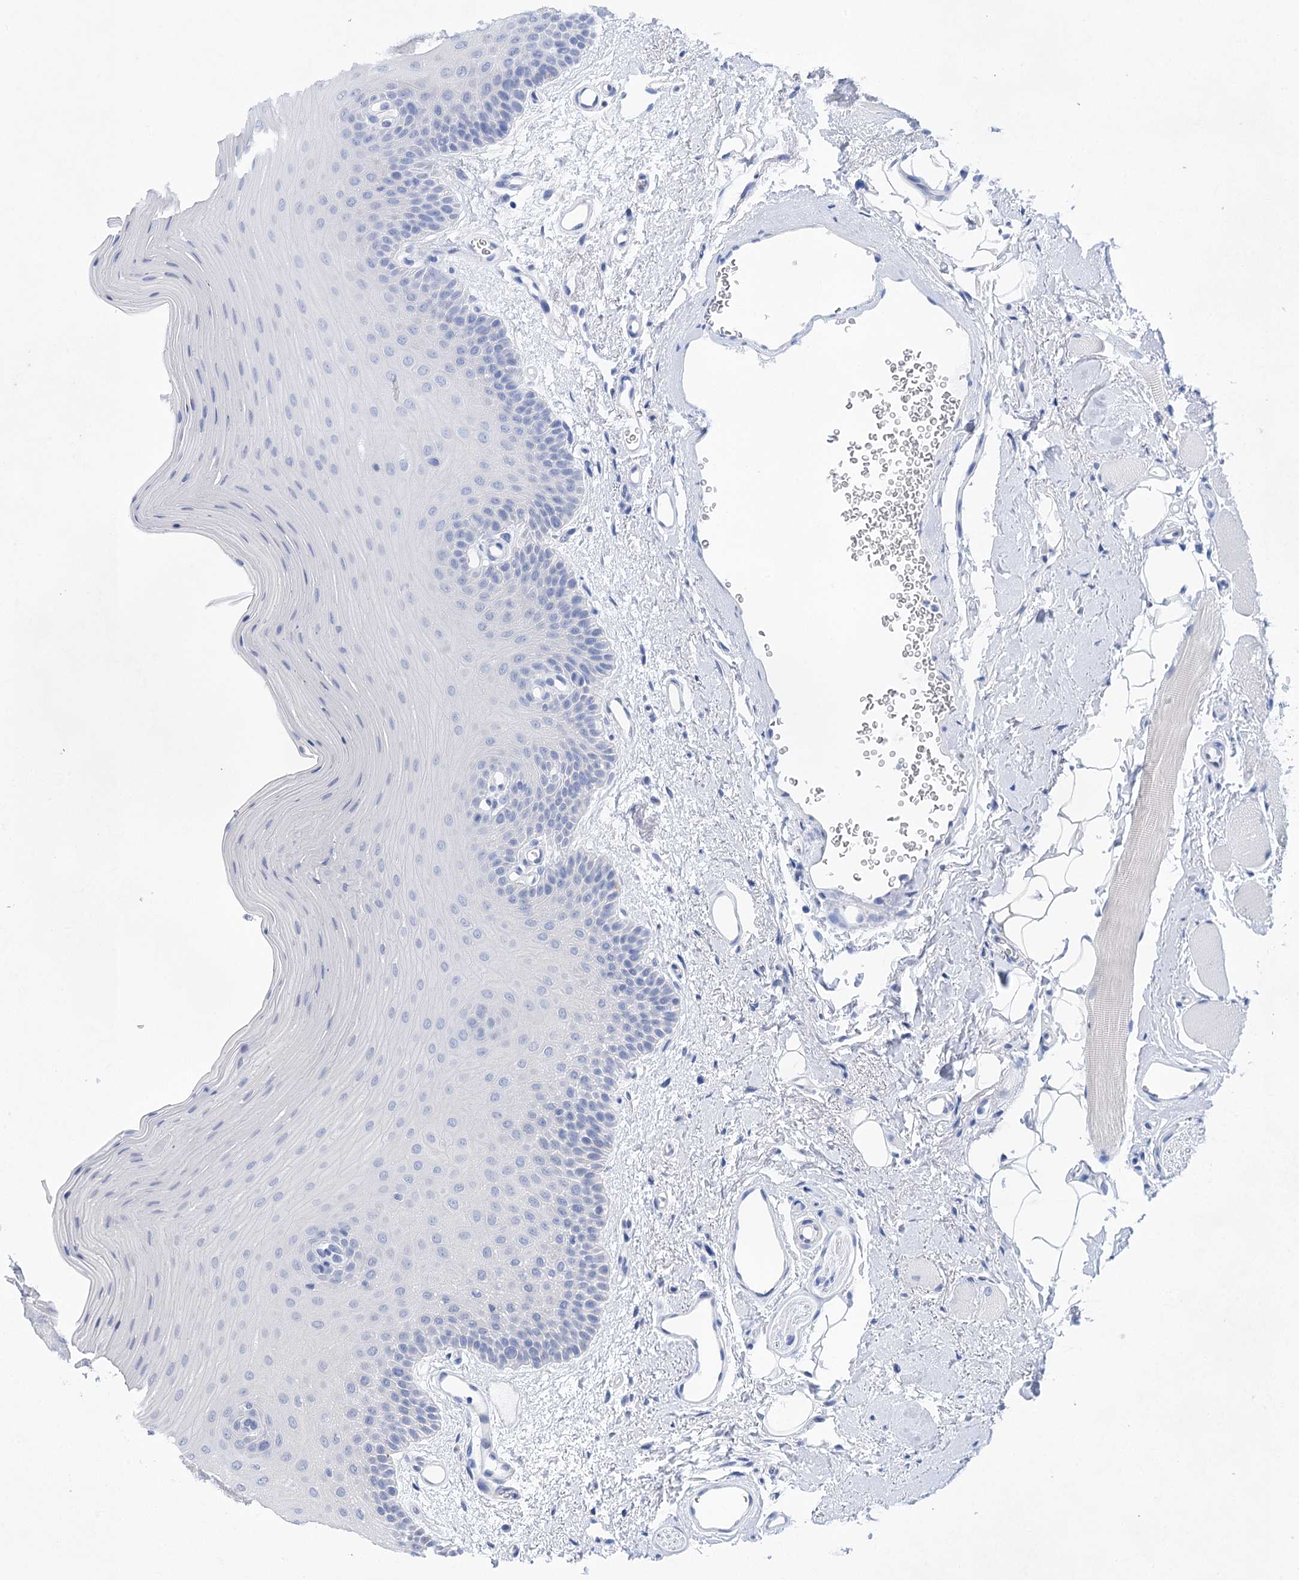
{"staining": {"intensity": "negative", "quantity": "none", "location": "none"}, "tissue": "oral mucosa", "cell_type": "Squamous epithelial cells", "image_type": "normal", "snomed": [{"axis": "morphology", "description": "Normal tissue, NOS"}, {"axis": "topography", "description": "Oral tissue"}], "caption": "Oral mucosa stained for a protein using immunohistochemistry reveals no expression squamous epithelial cells.", "gene": "LALBA", "patient": {"sex": "male", "age": 68}}